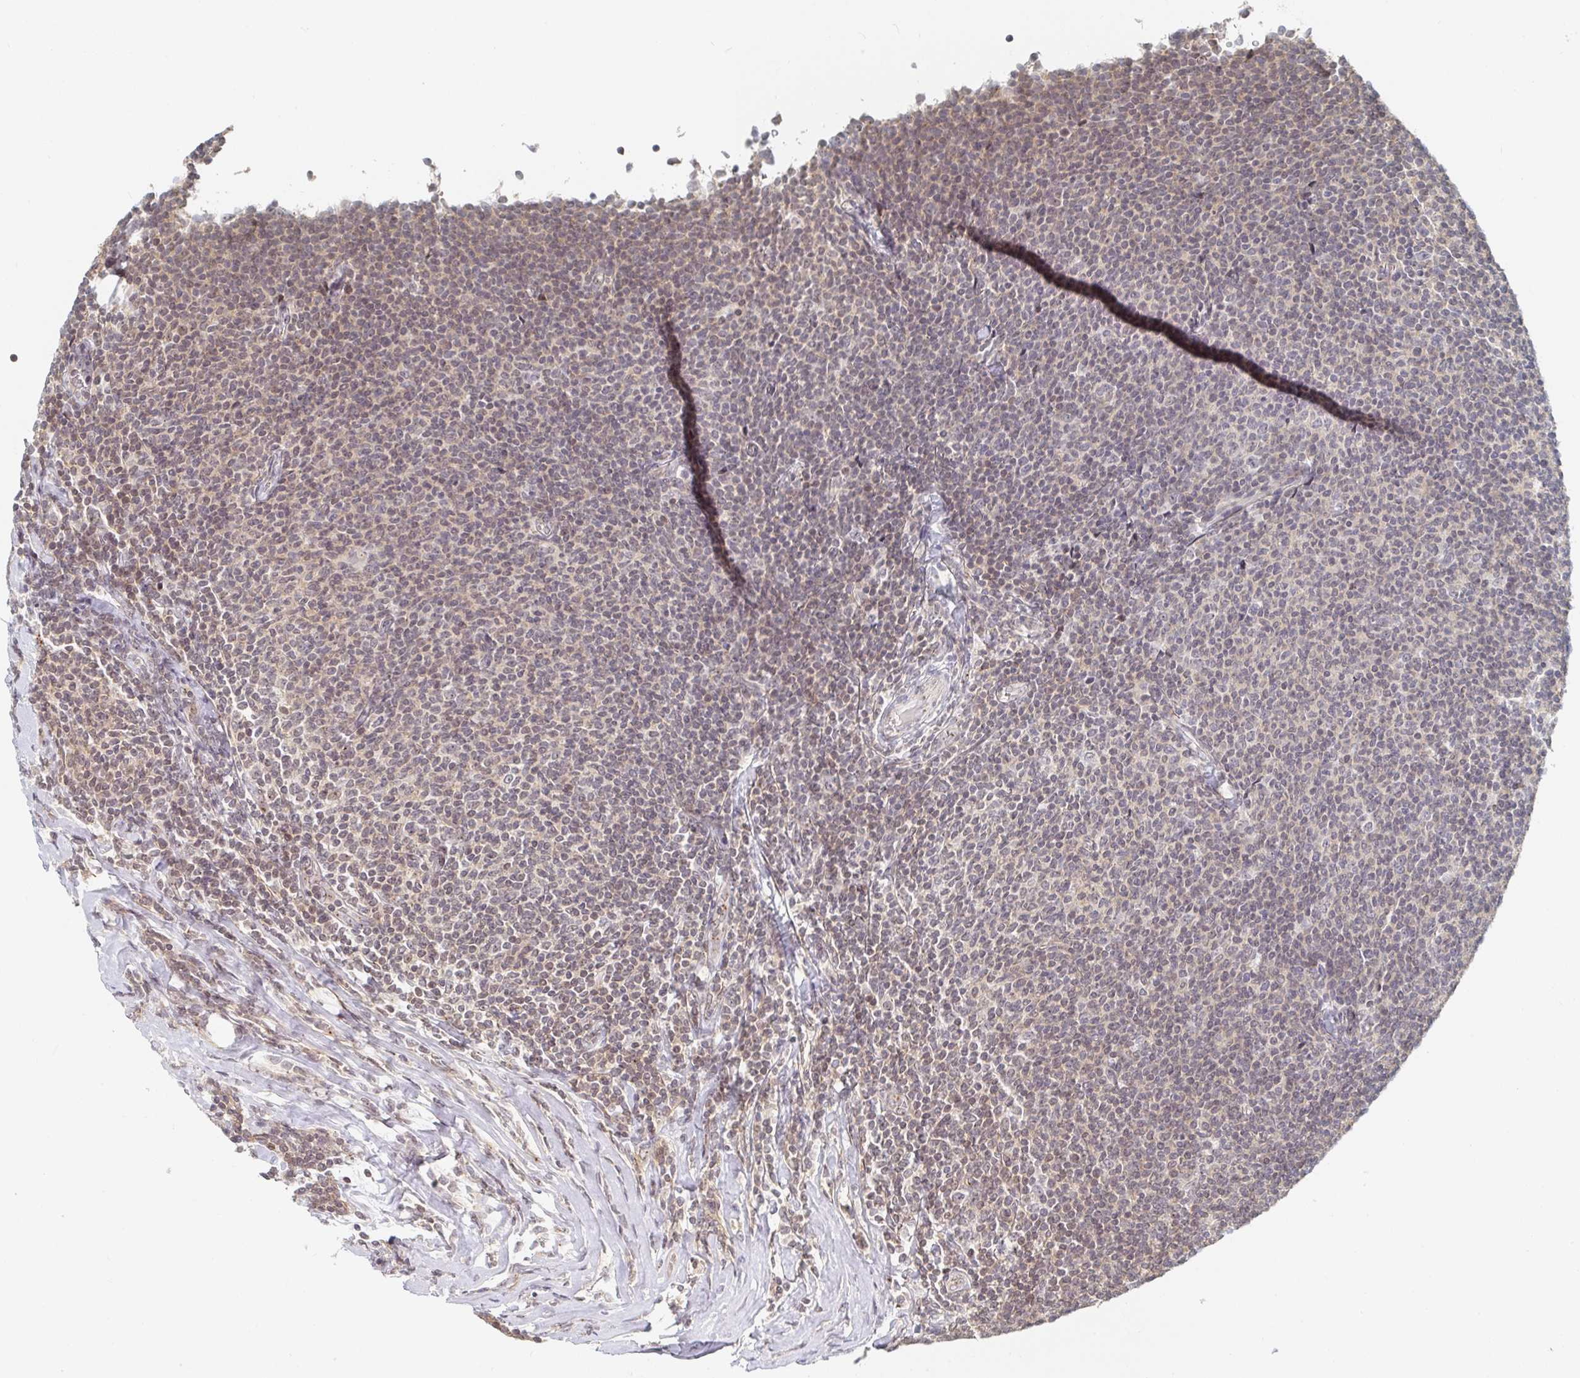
{"staining": {"intensity": "weak", "quantity": "25%-75%", "location": "cytoplasmic/membranous"}, "tissue": "lymphoma", "cell_type": "Tumor cells", "image_type": "cancer", "snomed": [{"axis": "morphology", "description": "Malignant lymphoma, non-Hodgkin's type, Low grade"}, {"axis": "topography", "description": "Lymph node"}], "caption": "The image reveals immunohistochemical staining of malignant lymphoma, non-Hodgkin's type (low-grade). There is weak cytoplasmic/membranous positivity is seen in approximately 25%-75% of tumor cells. Ihc stains the protein of interest in brown and the nuclei are stained blue.", "gene": "CHD2", "patient": {"sex": "male", "age": 52}}